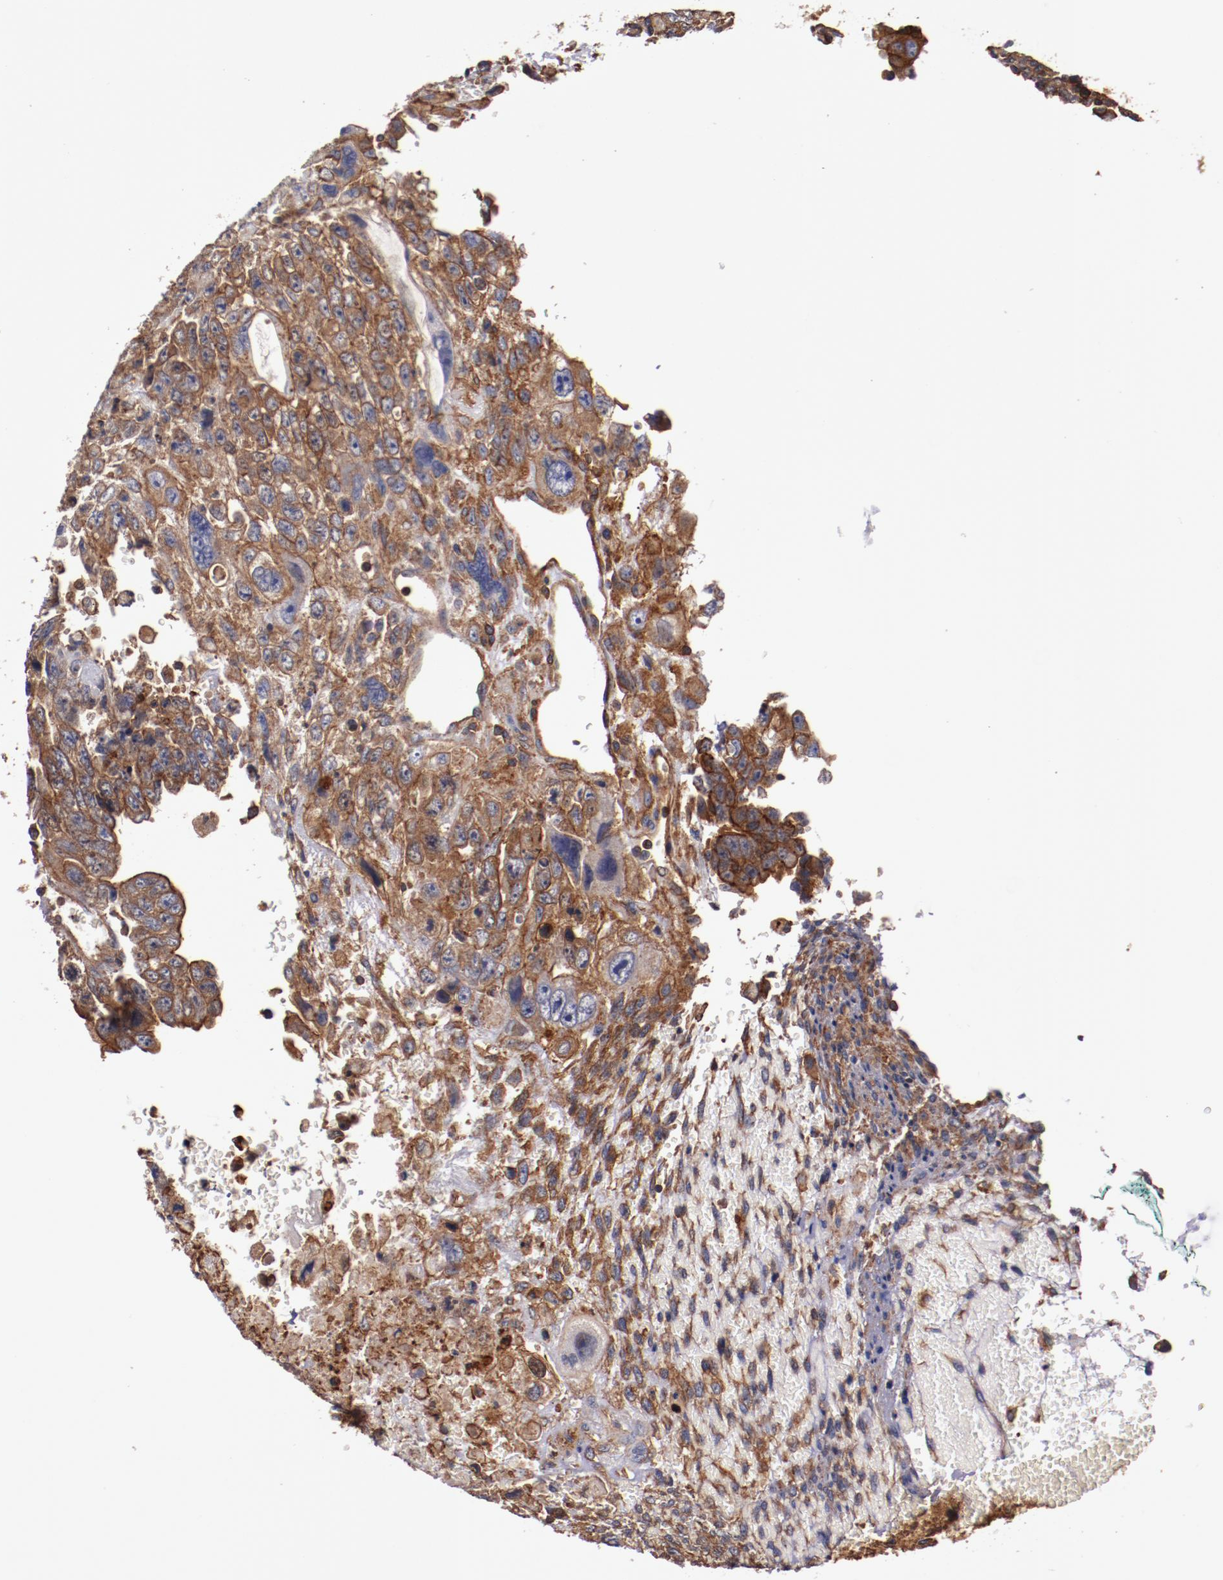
{"staining": {"intensity": "strong", "quantity": ">75%", "location": "cytoplasmic/membranous"}, "tissue": "testis cancer", "cell_type": "Tumor cells", "image_type": "cancer", "snomed": [{"axis": "morphology", "description": "Carcinoma, Embryonal, NOS"}, {"axis": "topography", "description": "Testis"}], "caption": "Protein analysis of testis embryonal carcinoma tissue displays strong cytoplasmic/membranous positivity in approximately >75% of tumor cells. The staining was performed using DAB (3,3'-diaminobenzidine), with brown indicating positive protein expression. Nuclei are stained blue with hematoxylin.", "gene": "TMOD3", "patient": {"sex": "male", "age": 28}}